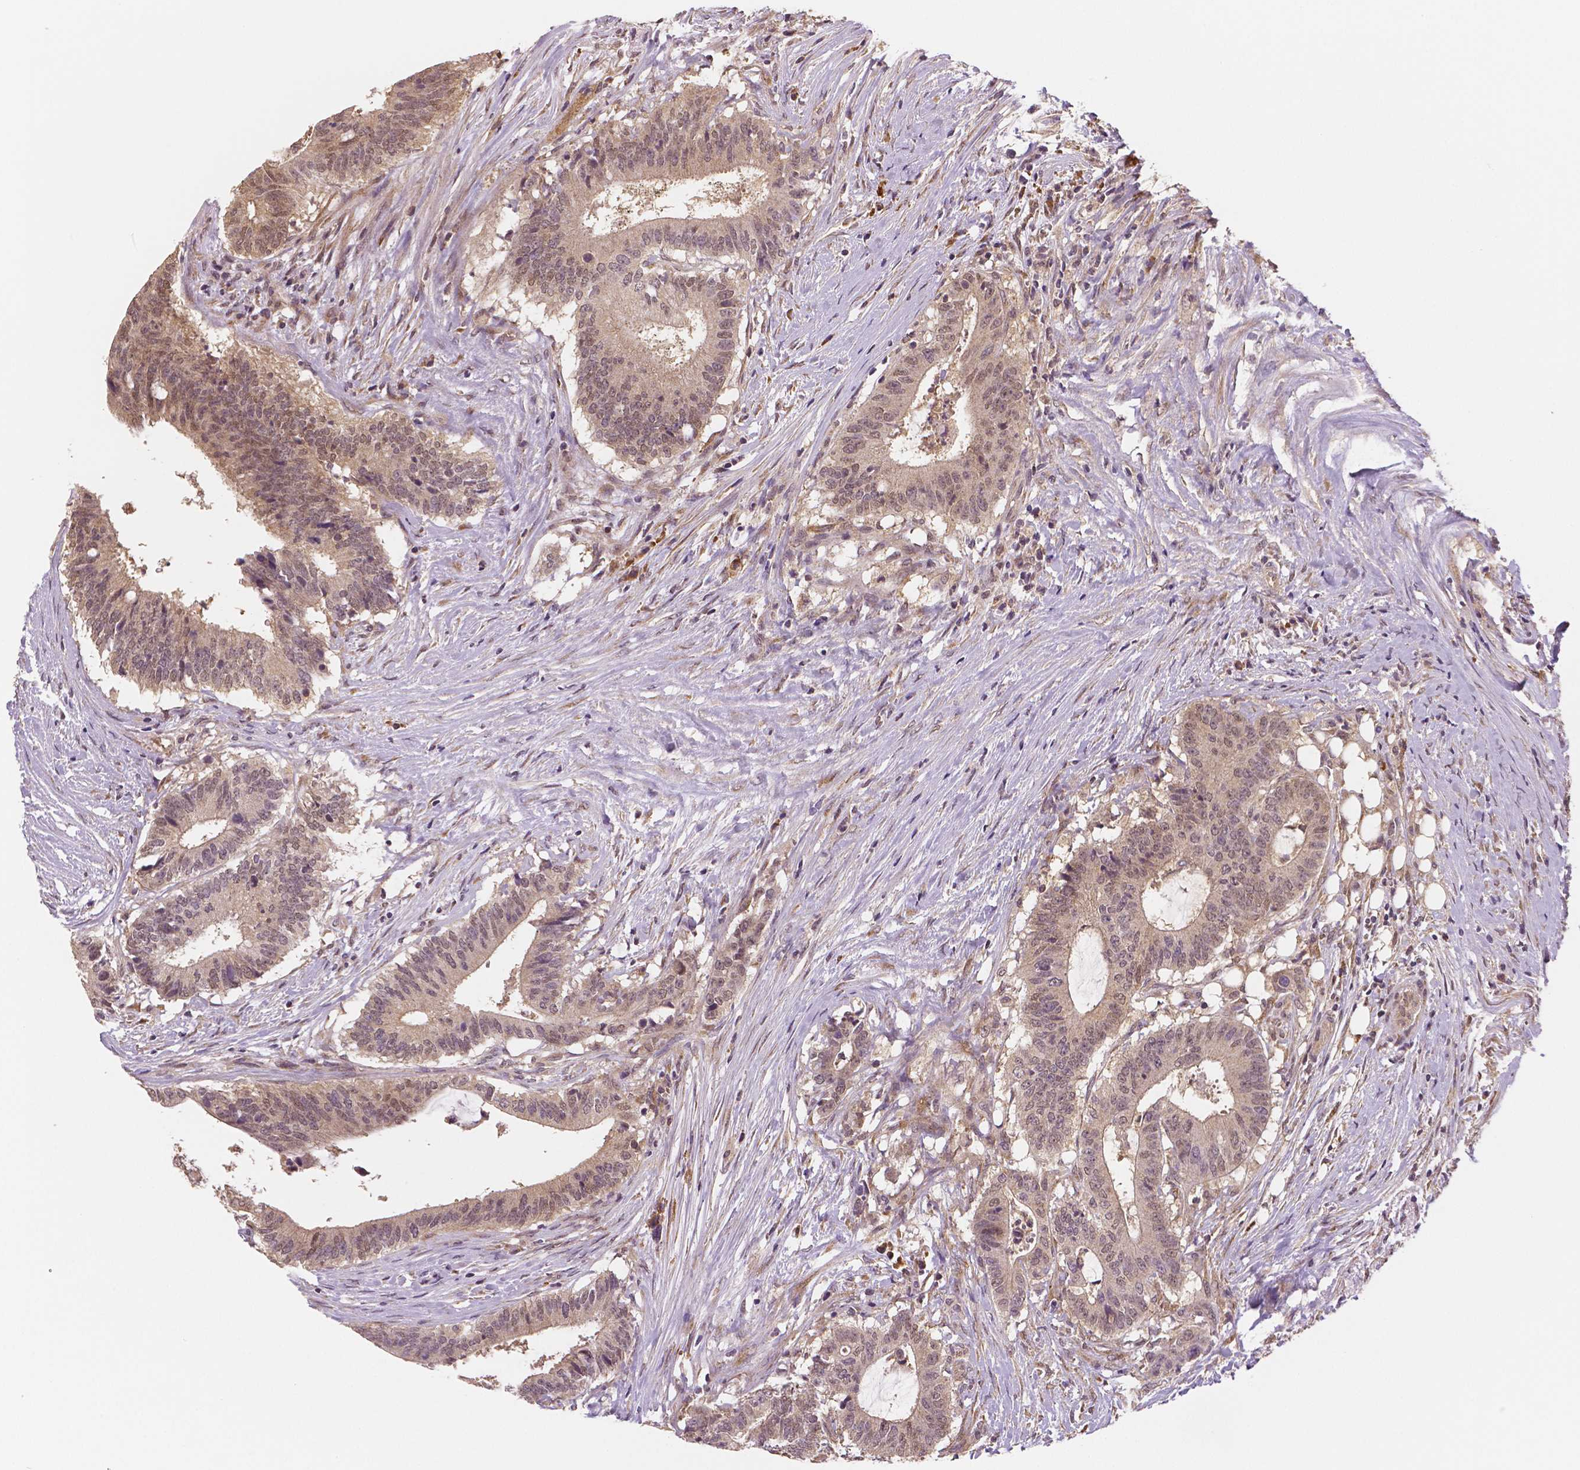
{"staining": {"intensity": "moderate", "quantity": ">75%", "location": "cytoplasmic/membranous"}, "tissue": "colorectal cancer", "cell_type": "Tumor cells", "image_type": "cancer", "snomed": [{"axis": "morphology", "description": "Adenocarcinoma, NOS"}, {"axis": "topography", "description": "Colon"}], "caption": "Human colorectal cancer stained with a protein marker exhibits moderate staining in tumor cells.", "gene": "STAT3", "patient": {"sex": "female", "age": 43}}